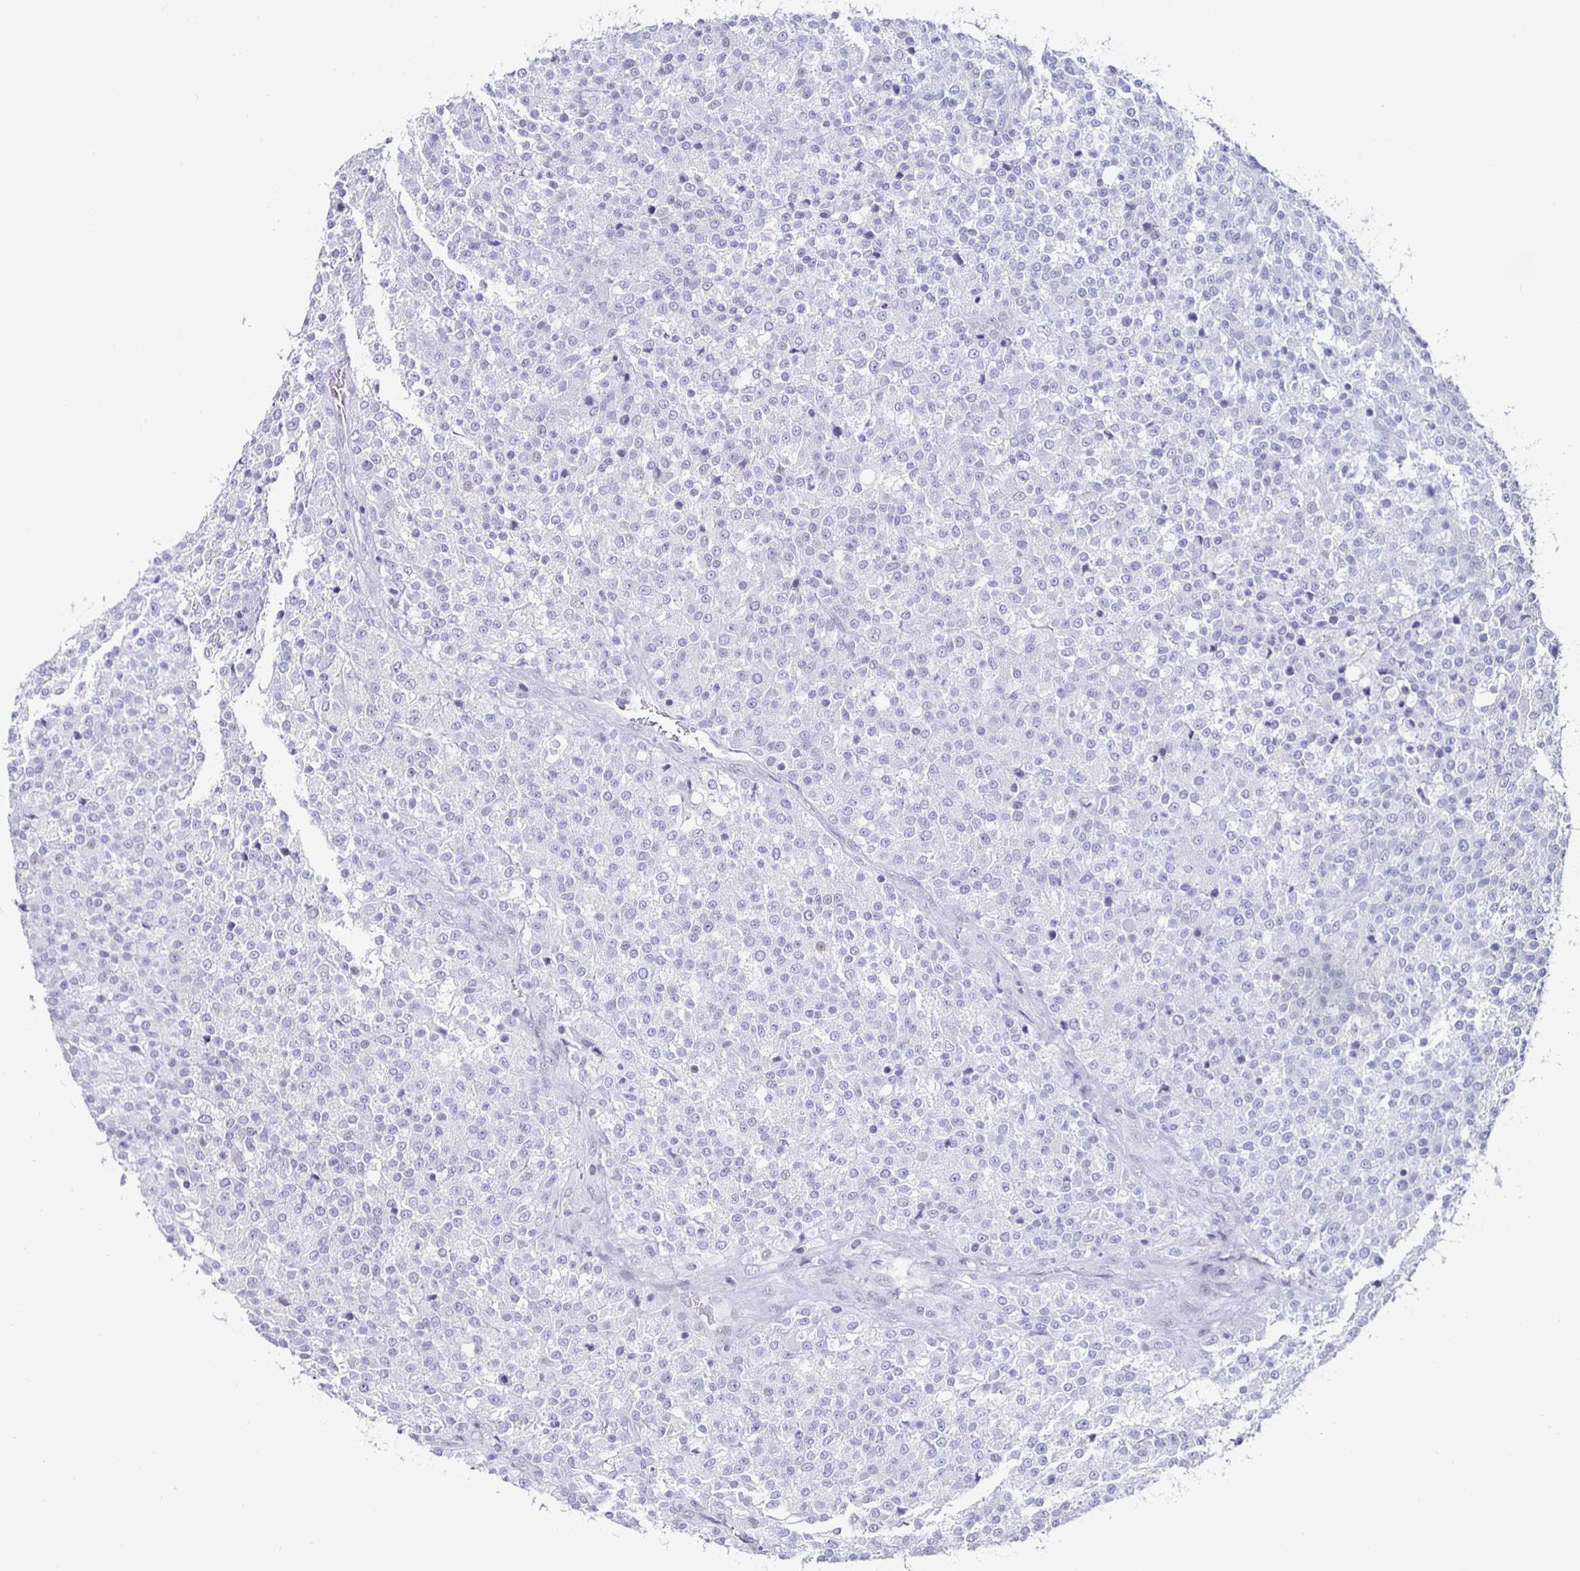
{"staining": {"intensity": "negative", "quantity": "none", "location": "none"}, "tissue": "testis cancer", "cell_type": "Tumor cells", "image_type": "cancer", "snomed": [{"axis": "morphology", "description": "Seminoma, NOS"}, {"axis": "topography", "description": "Testis"}], "caption": "Immunohistochemistry (IHC) of testis seminoma exhibits no staining in tumor cells. (DAB IHC visualized using brightfield microscopy, high magnification).", "gene": "DDX39B", "patient": {"sex": "male", "age": 59}}